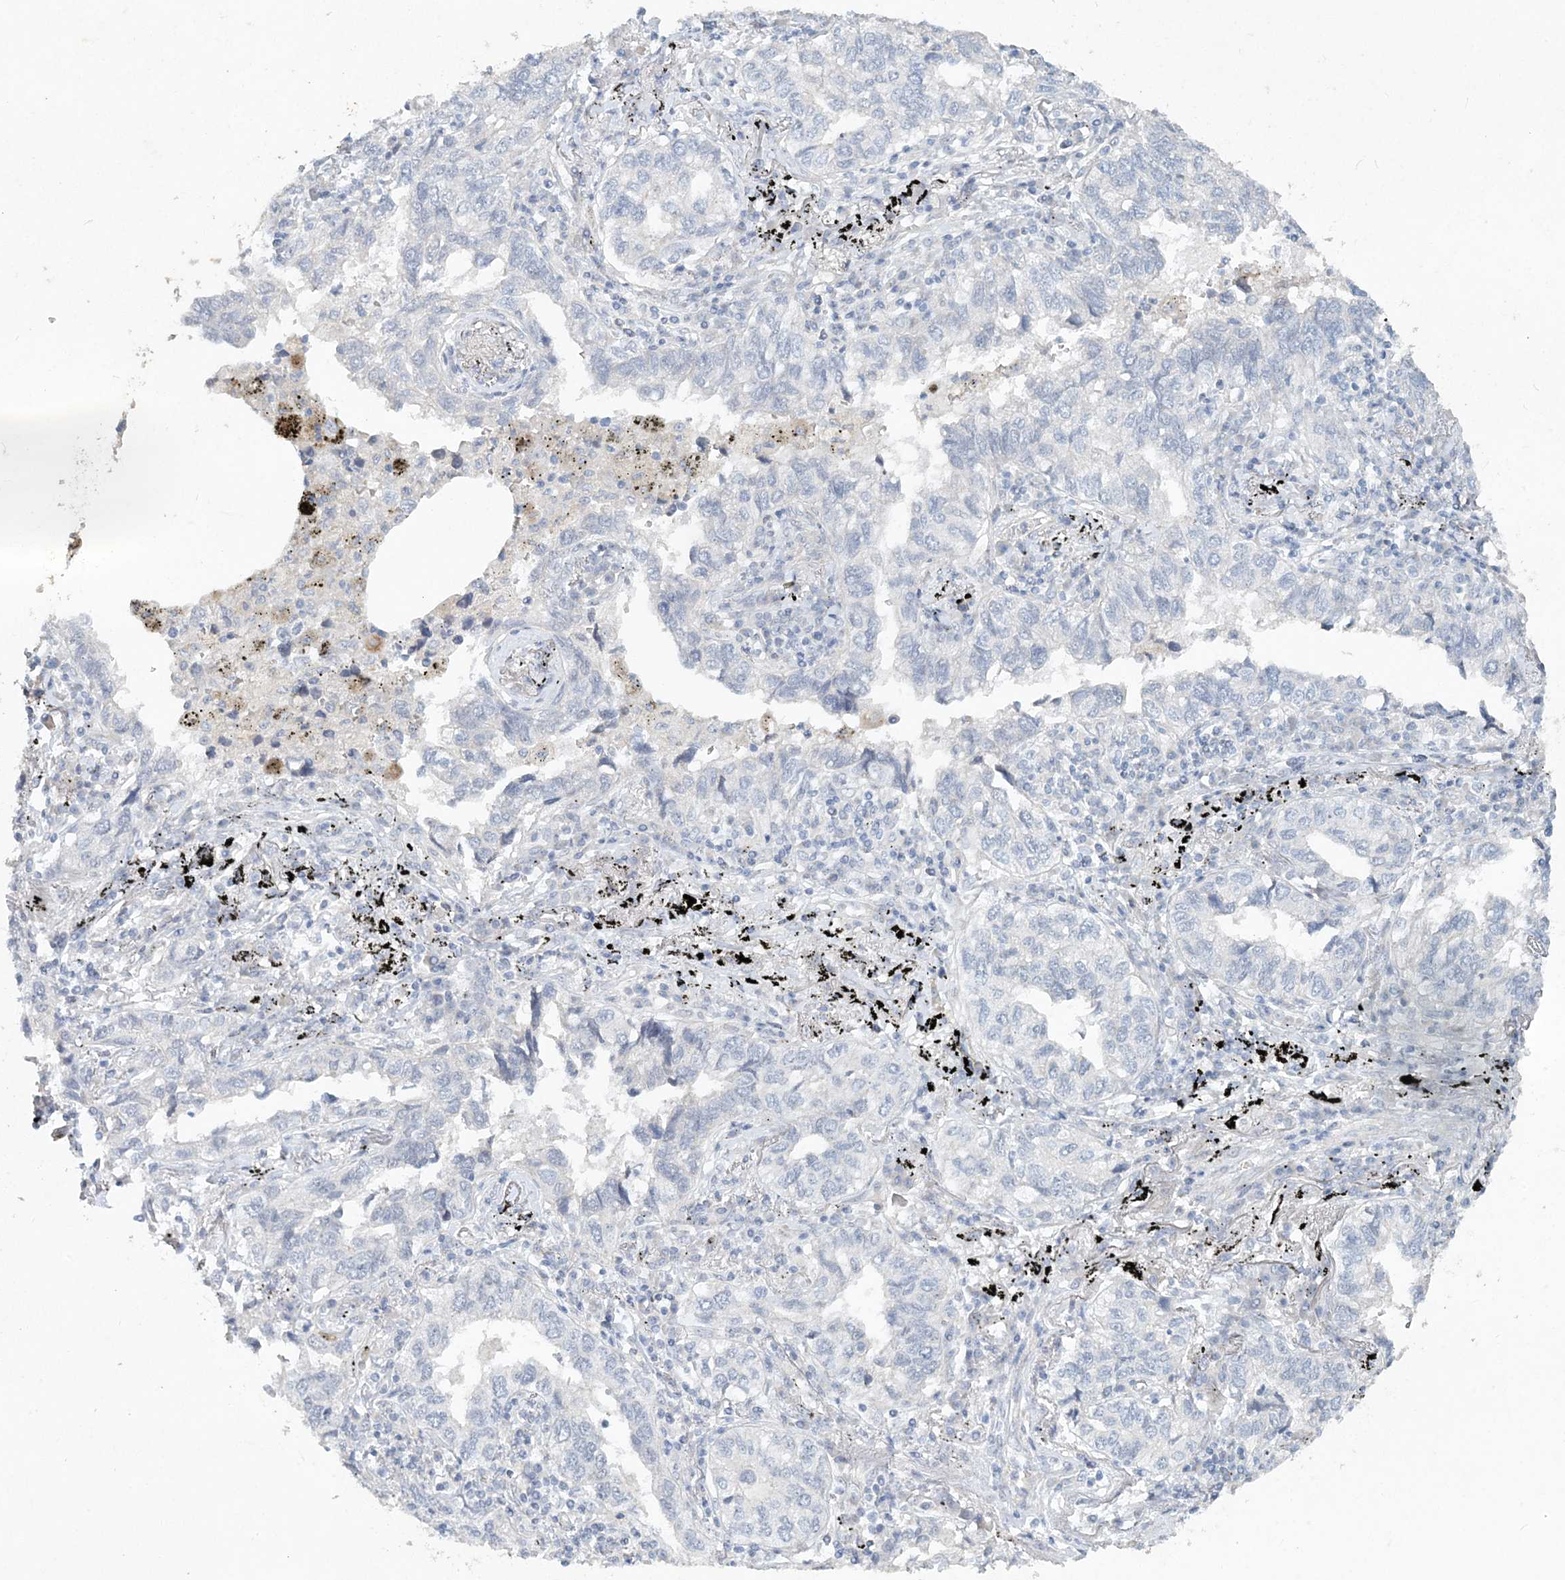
{"staining": {"intensity": "negative", "quantity": "none", "location": "none"}, "tissue": "lung cancer", "cell_type": "Tumor cells", "image_type": "cancer", "snomed": [{"axis": "morphology", "description": "Adenocarcinoma, NOS"}, {"axis": "topography", "description": "Lung"}], "caption": "Immunohistochemistry micrograph of neoplastic tissue: human adenocarcinoma (lung) stained with DAB reveals no significant protein positivity in tumor cells.", "gene": "DNAH5", "patient": {"sex": "male", "age": 65}}